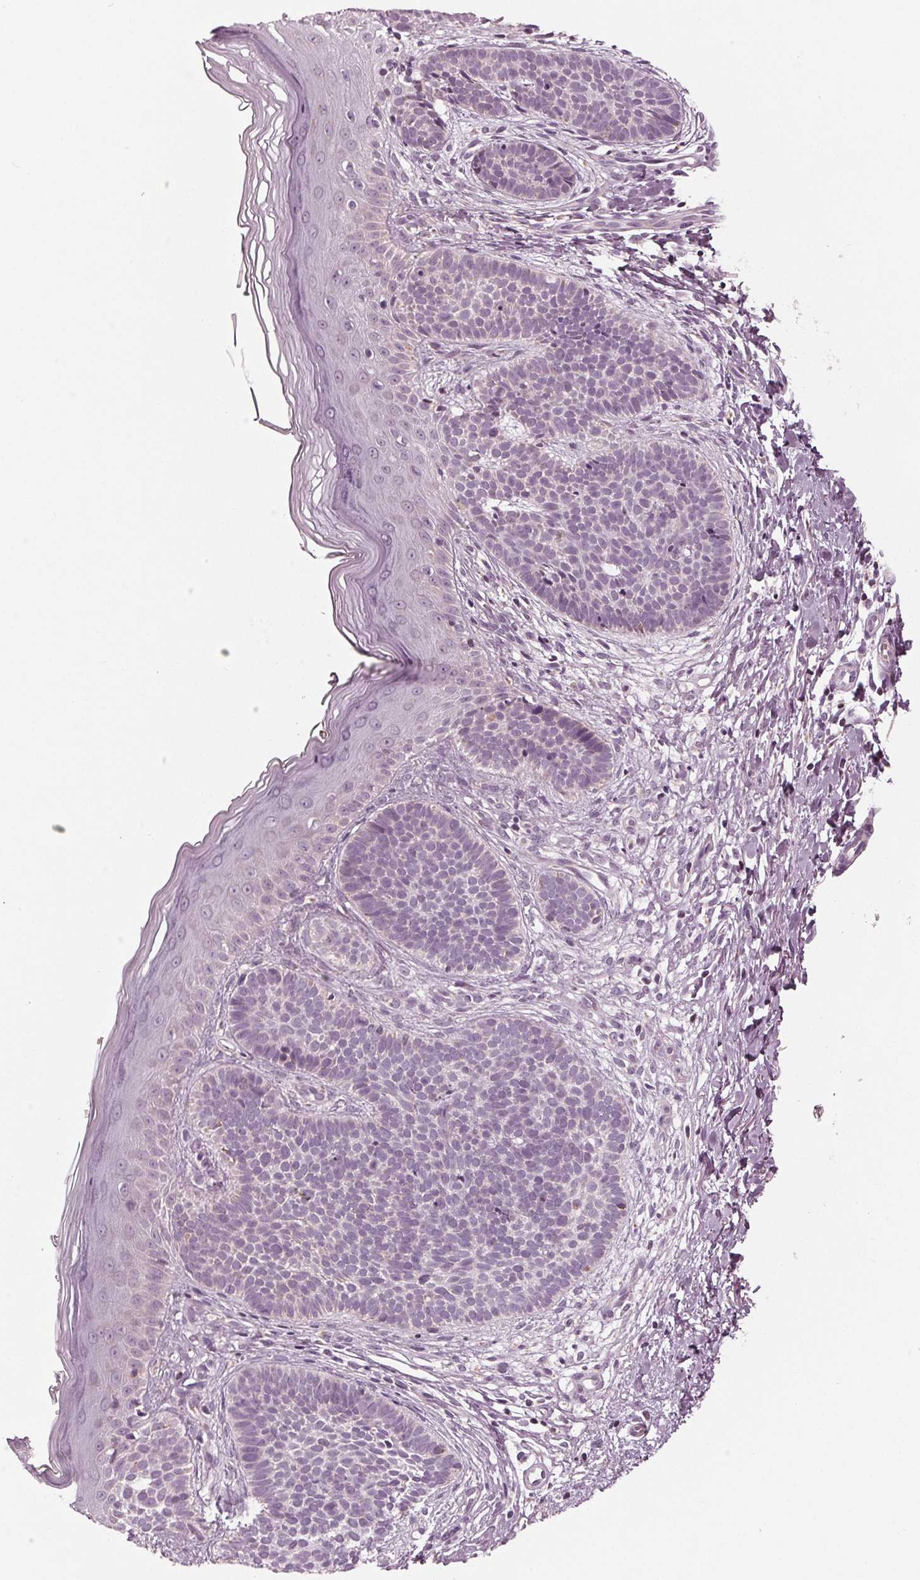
{"staining": {"intensity": "negative", "quantity": "none", "location": "none"}, "tissue": "skin cancer", "cell_type": "Tumor cells", "image_type": "cancer", "snomed": [{"axis": "morphology", "description": "Basal cell carcinoma"}, {"axis": "topography", "description": "Skin"}], "caption": "Tumor cells are negative for brown protein staining in skin cancer (basal cell carcinoma). Brightfield microscopy of immunohistochemistry stained with DAB (3,3'-diaminobenzidine) (brown) and hematoxylin (blue), captured at high magnification.", "gene": "CLN6", "patient": {"sex": "female", "age": 70}}